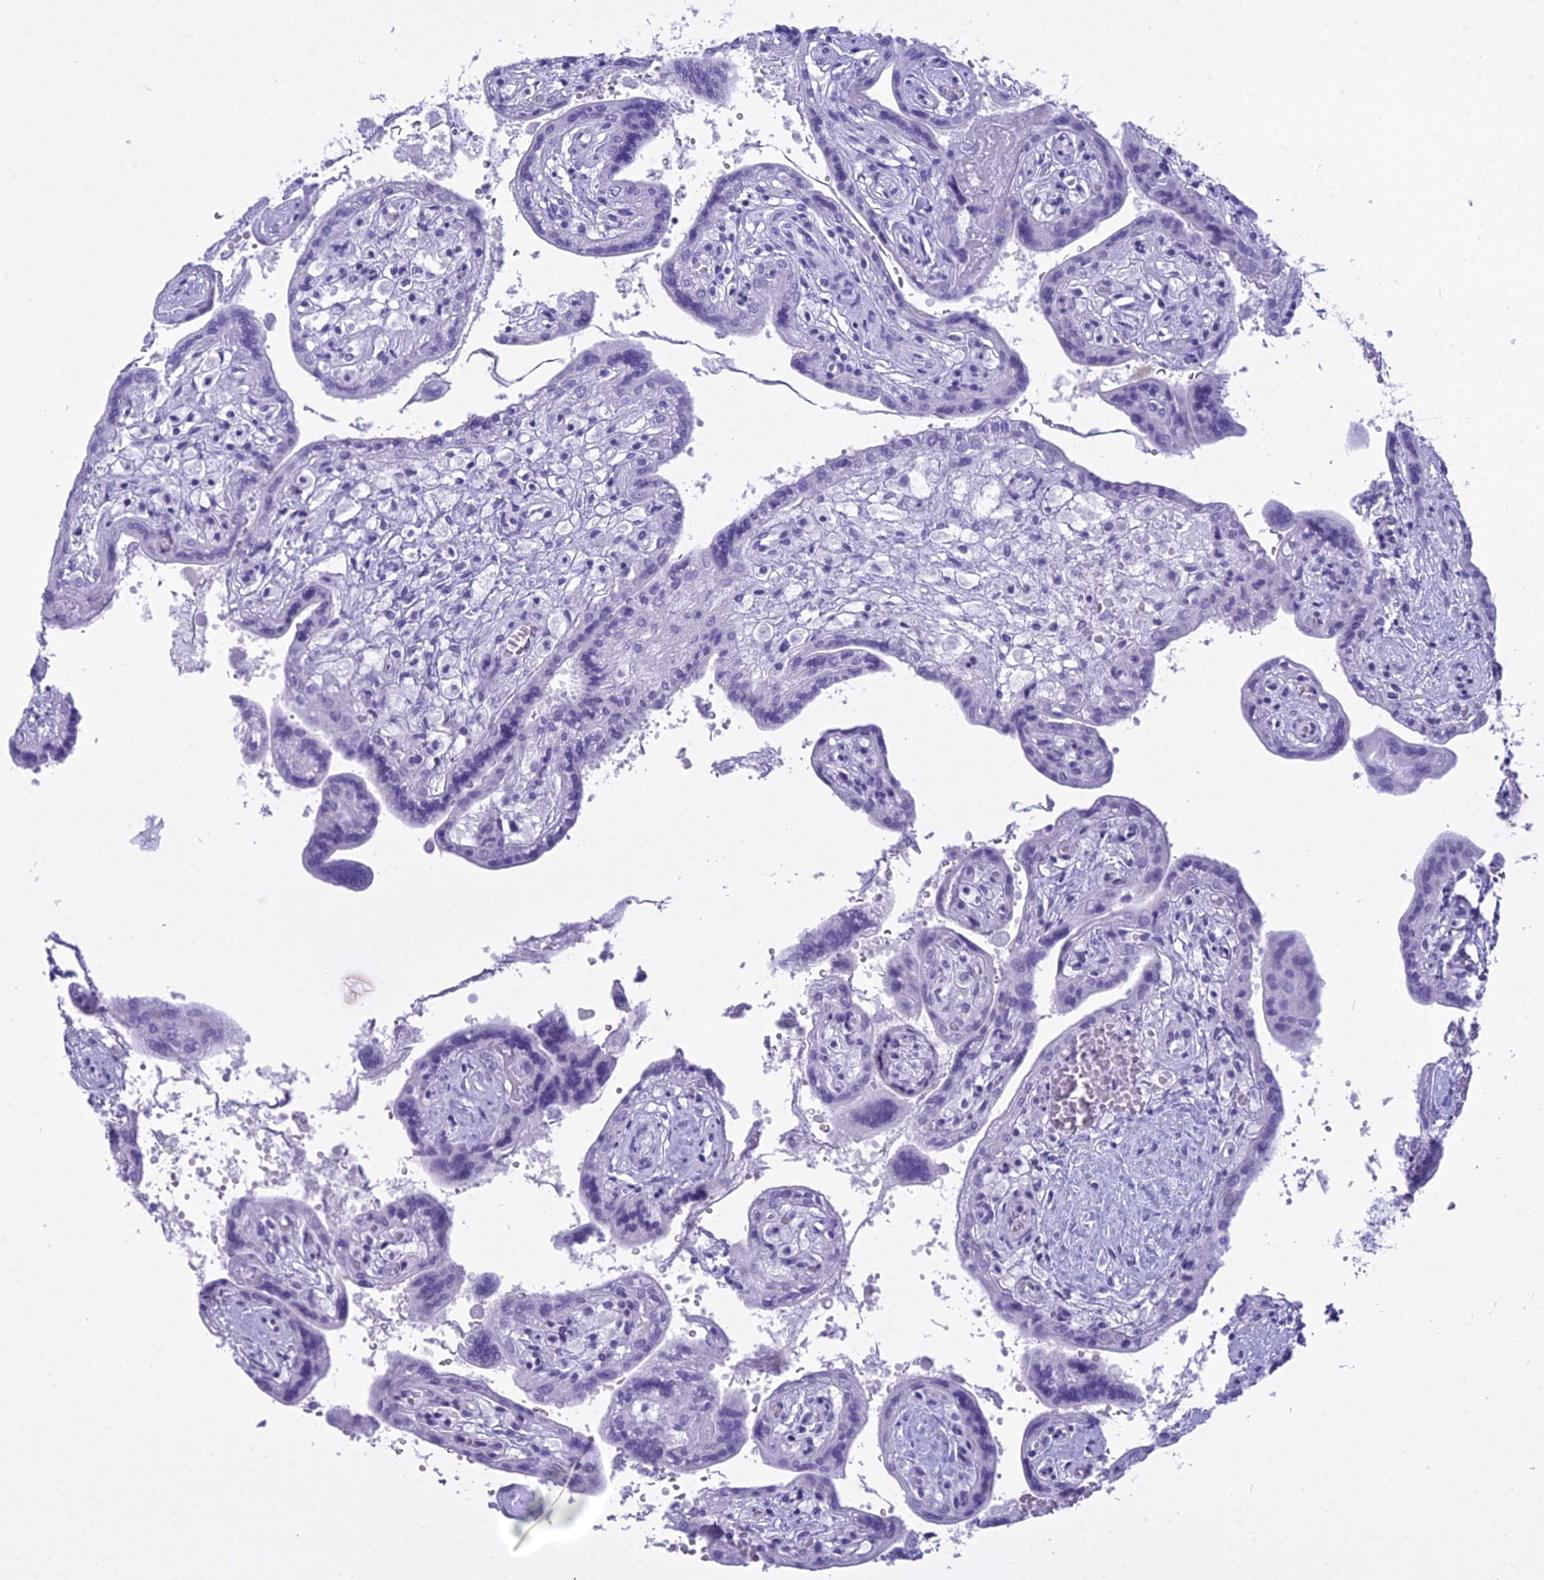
{"staining": {"intensity": "negative", "quantity": "none", "location": "none"}, "tissue": "placenta", "cell_type": "Decidual cells", "image_type": "normal", "snomed": [{"axis": "morphology", "description": "Normal tissue, NOS"}, {"axis": "topography", "description": "Placenta"}], "caption": "DAB (3,3'-diaminobenzidine) immunohistochemical staining of unremarkable placenta demonstrates no significant expression in decidual cells. (Immunohistochemistry (ihc), brightfield microscopy, high magnification).", "gene": "MAP6", "patient": {"sex": "female", "age": 37}}